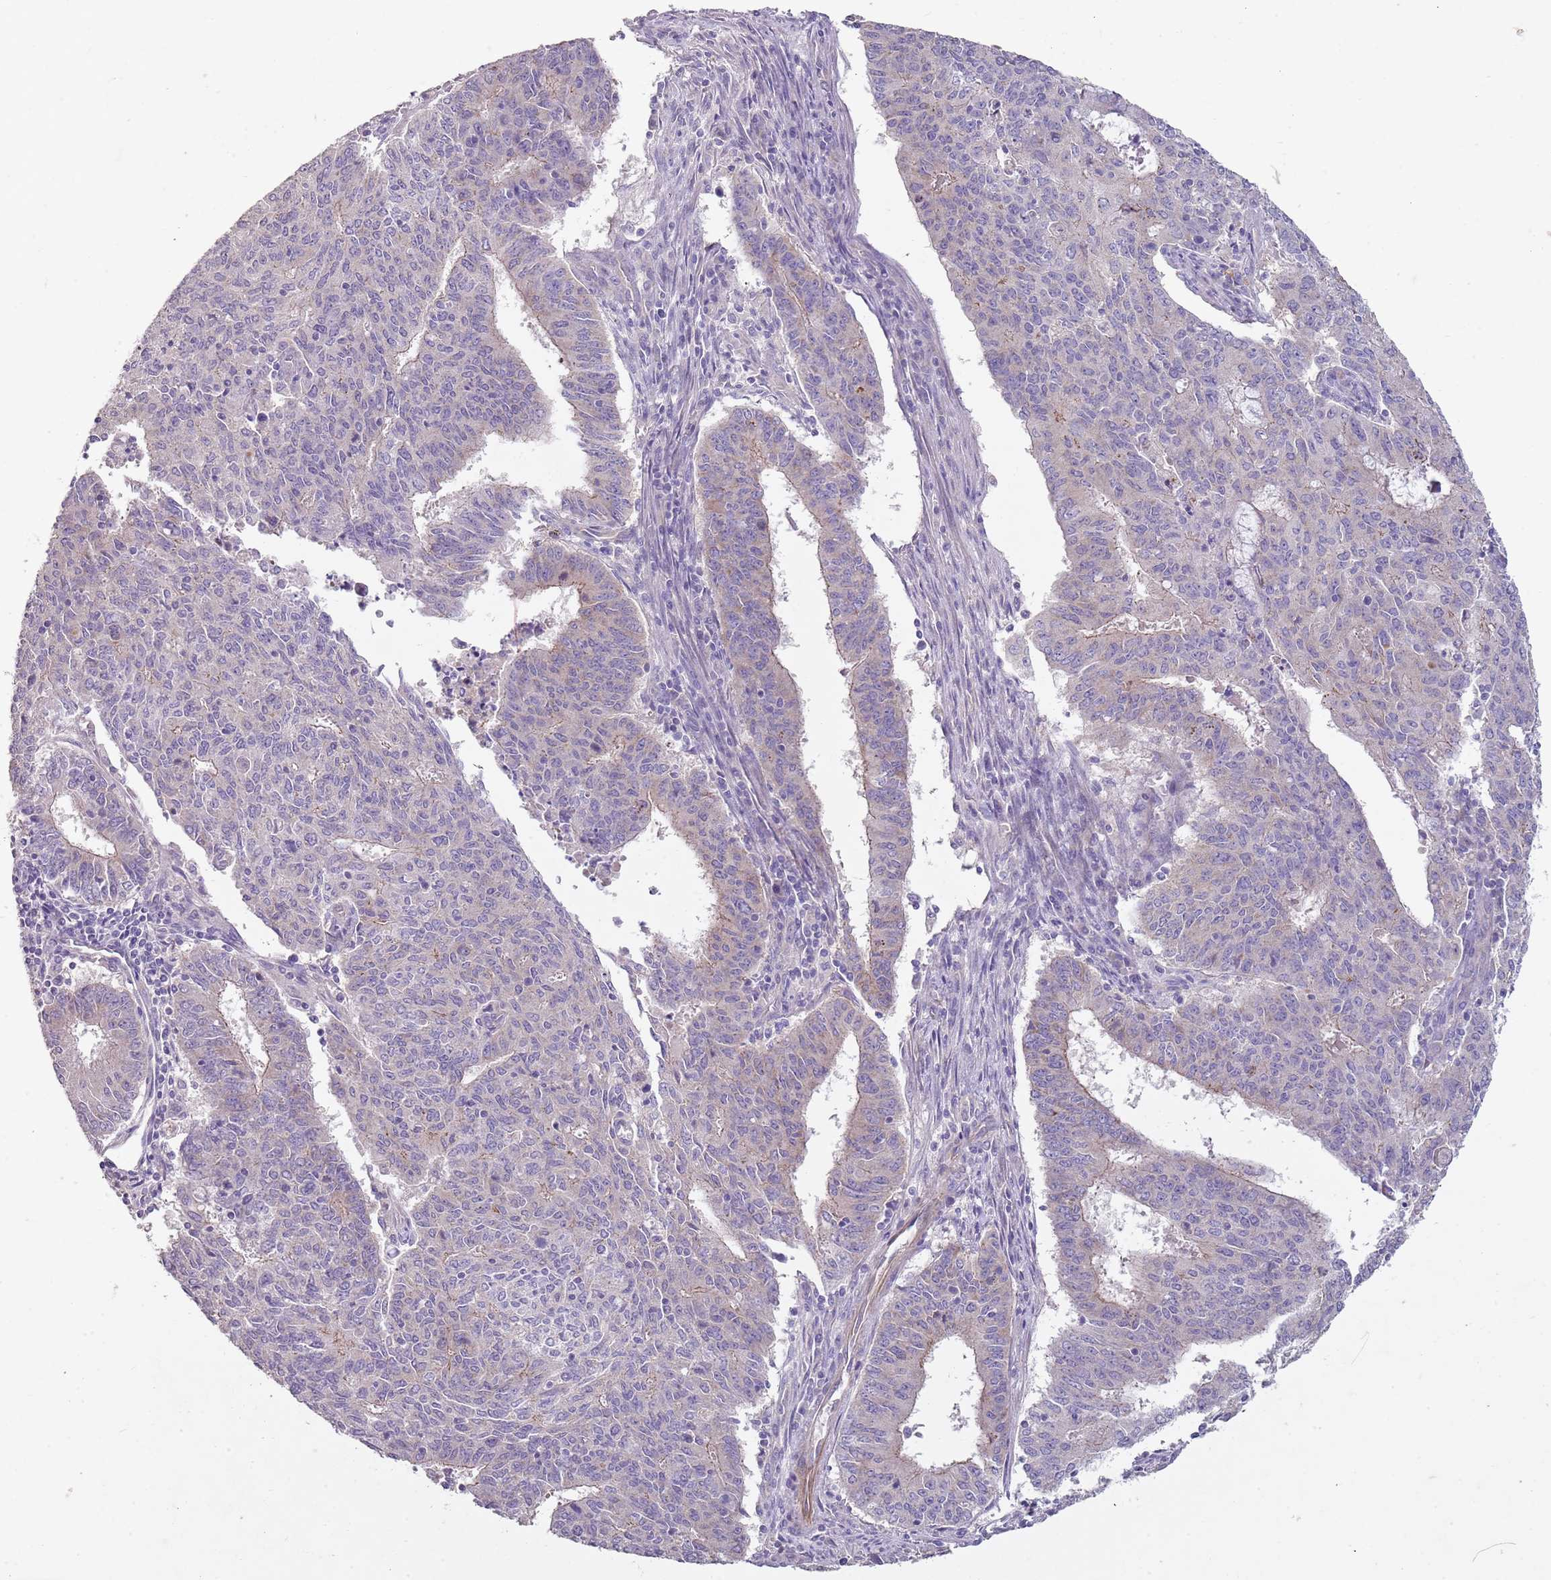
{"staining": {"intensity": "negative", "quantity": "none", "location": "none"}, "tissue": "endometrial cancer", "cell_type": "Tumor cells", "image_type": "cancer", "snomed": [{"axis": "morphology", "description": "Adenocarcinoma, NOS"}, {"axis": "topography", "description": "Endometrium"}], "caption": "DAB (3,3'-diaminobenzidine) immunohistochemical staining of human endometrial adenocarcinoma displays no significant positivity in tumor cells. The staining was performed using DAB (3,3'-diaminobenzidine) to visualize the protein expression in brown, while the nuclei were stained in blue with hematoxylin (Magnification: 20x).", "gene": "ZNF583", "patient": {"sex": "female", "age": 59}}